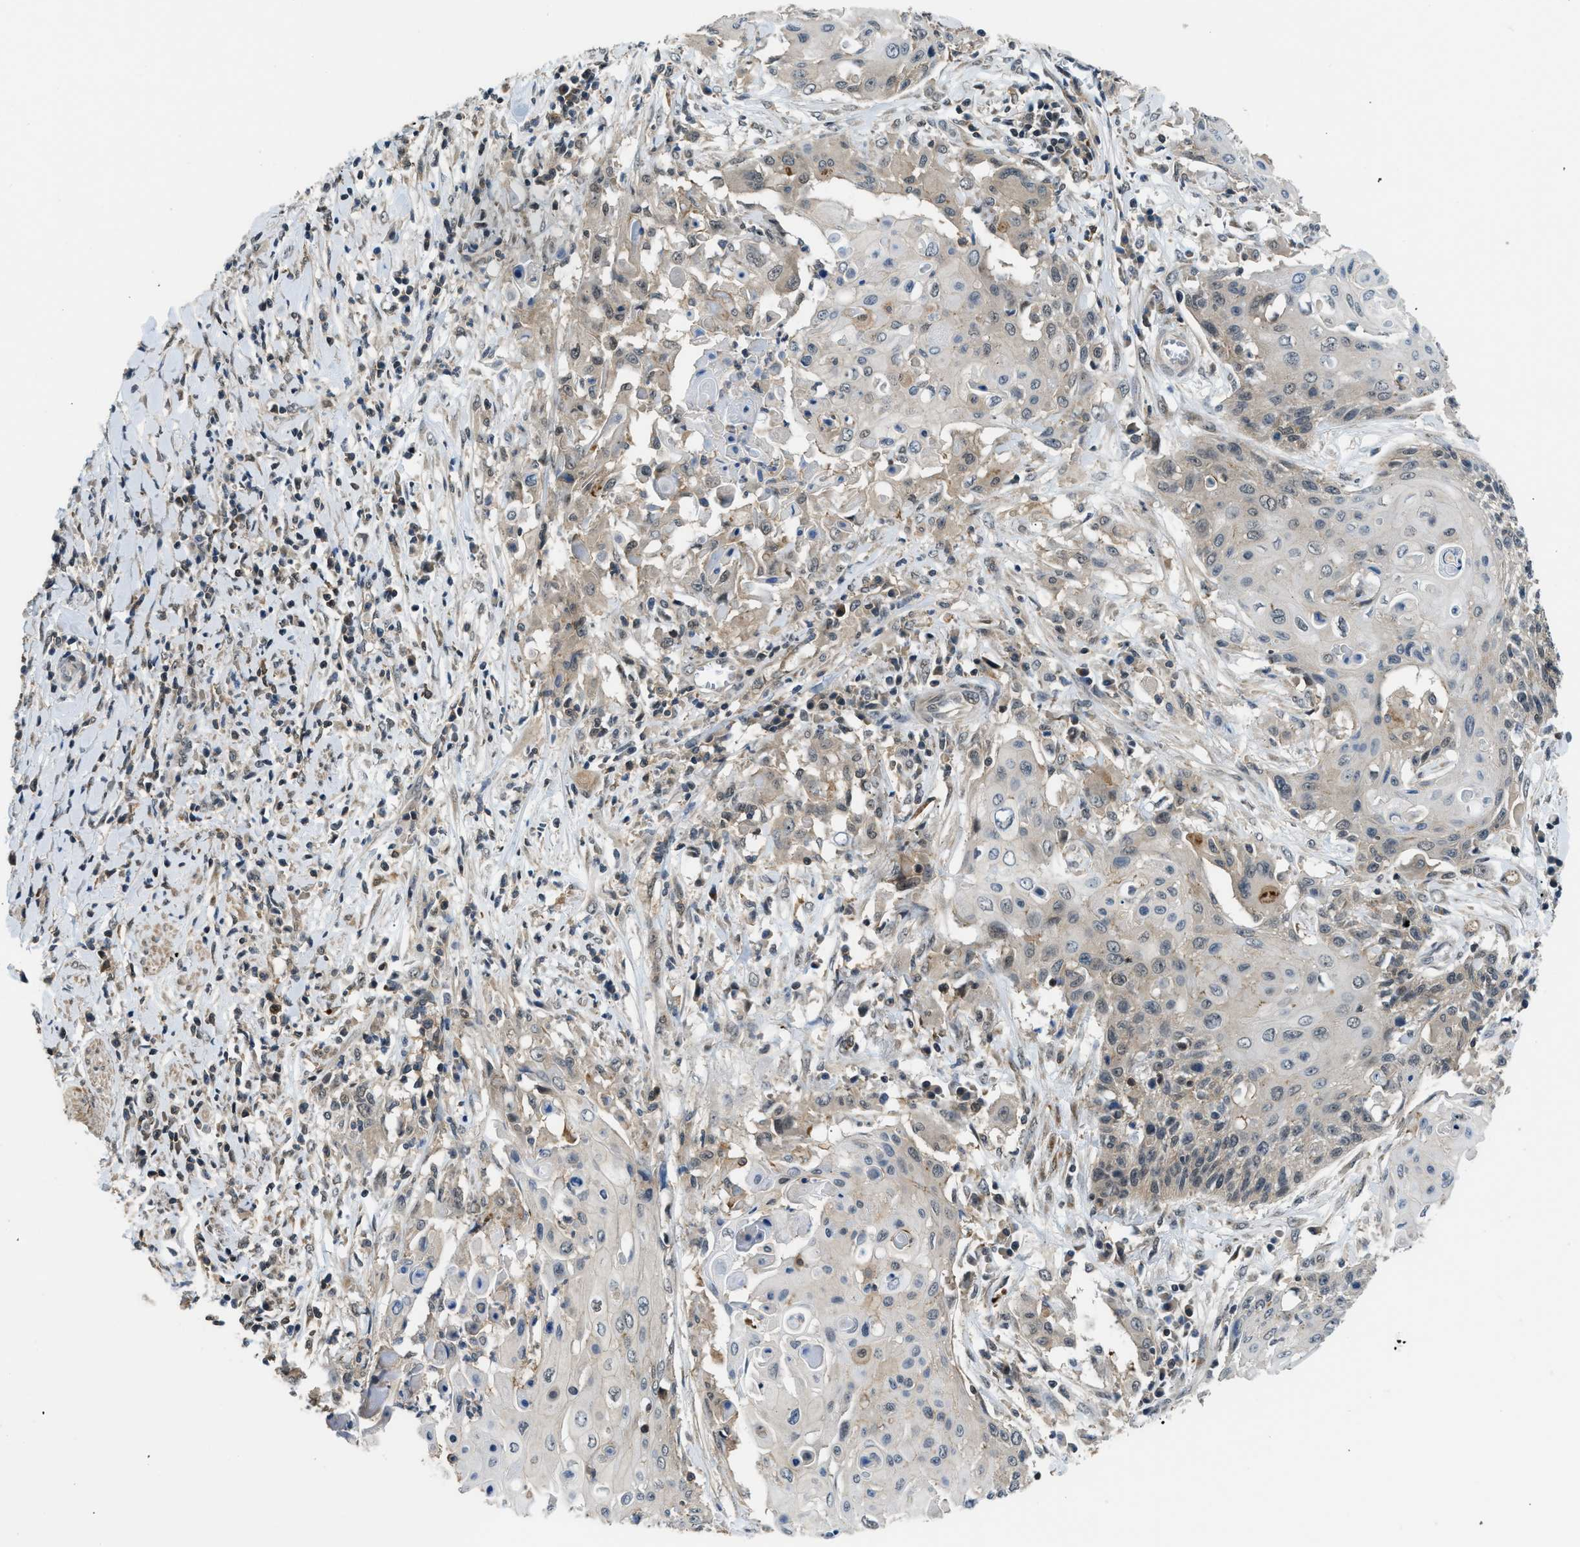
{"staining": {"intensity": "weak", "quantity": "25%-75%", "location": "cytoplasmic/membranous,nuclear"}, "tissue": "cervical cancer", "cell_type": "Tumor cells", "image_type": "cancer", "snomed": [{"axis": "morphology", "description": "Squamous cell carcinoma, NOS"}, {"axis": "topography", "description": "Cervix"}], "caption": "Cervical squamous cell carcinoma tissue demonstrates weak cytoplasmic/membranous and nuclear staining in approximately 25%-75% of tumor cells, visualized by immunohistochemistry.", "gene": "MTMR1", "patient": {"sex": "female", "age": 39}}